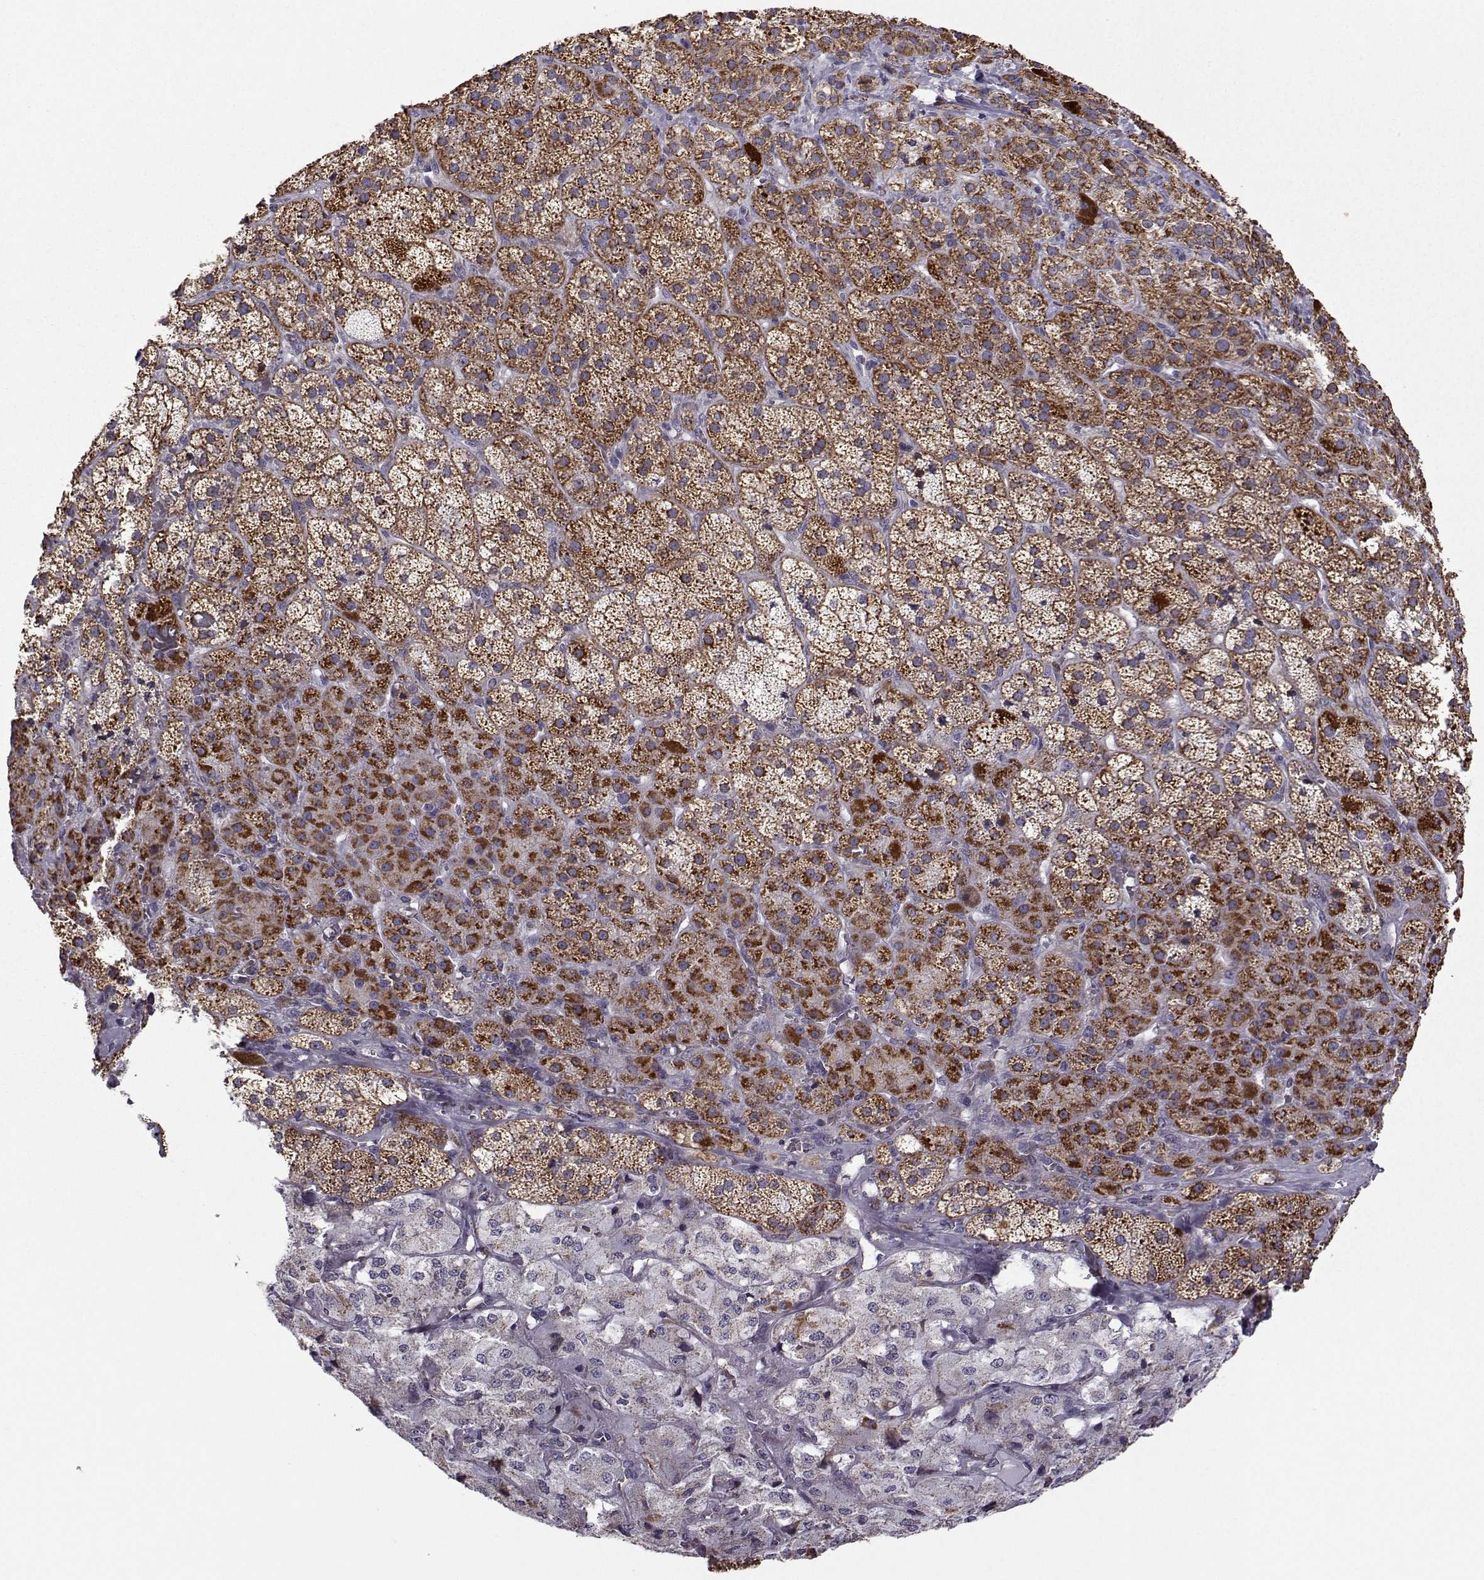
{"staining": {"intensity": "strong", "quantity": ">75%", "location": "cytoplasmic/membranous"}, "tissue": "adrenal gland", "cell_type": "Glandular cells", "image_type": "normal", "snomed": [{"axis": "morphology", "description": "Normal tissue, NOS"}, {"axis": "topography", "description": "Adrenal gland"}], "caption": "Glandular cells demonstrate strong cytoplasmic/membranous staining in approximately >75% of cells in normal adrenal gland. (Stains: DAB (3,3'-diaminobenzidine) in brown, nuclei in blue, Microscopy: brightfield microscopy at high magnification).", "gene": "NECAB3", "patient": {"sex": "male", "age": 57}}